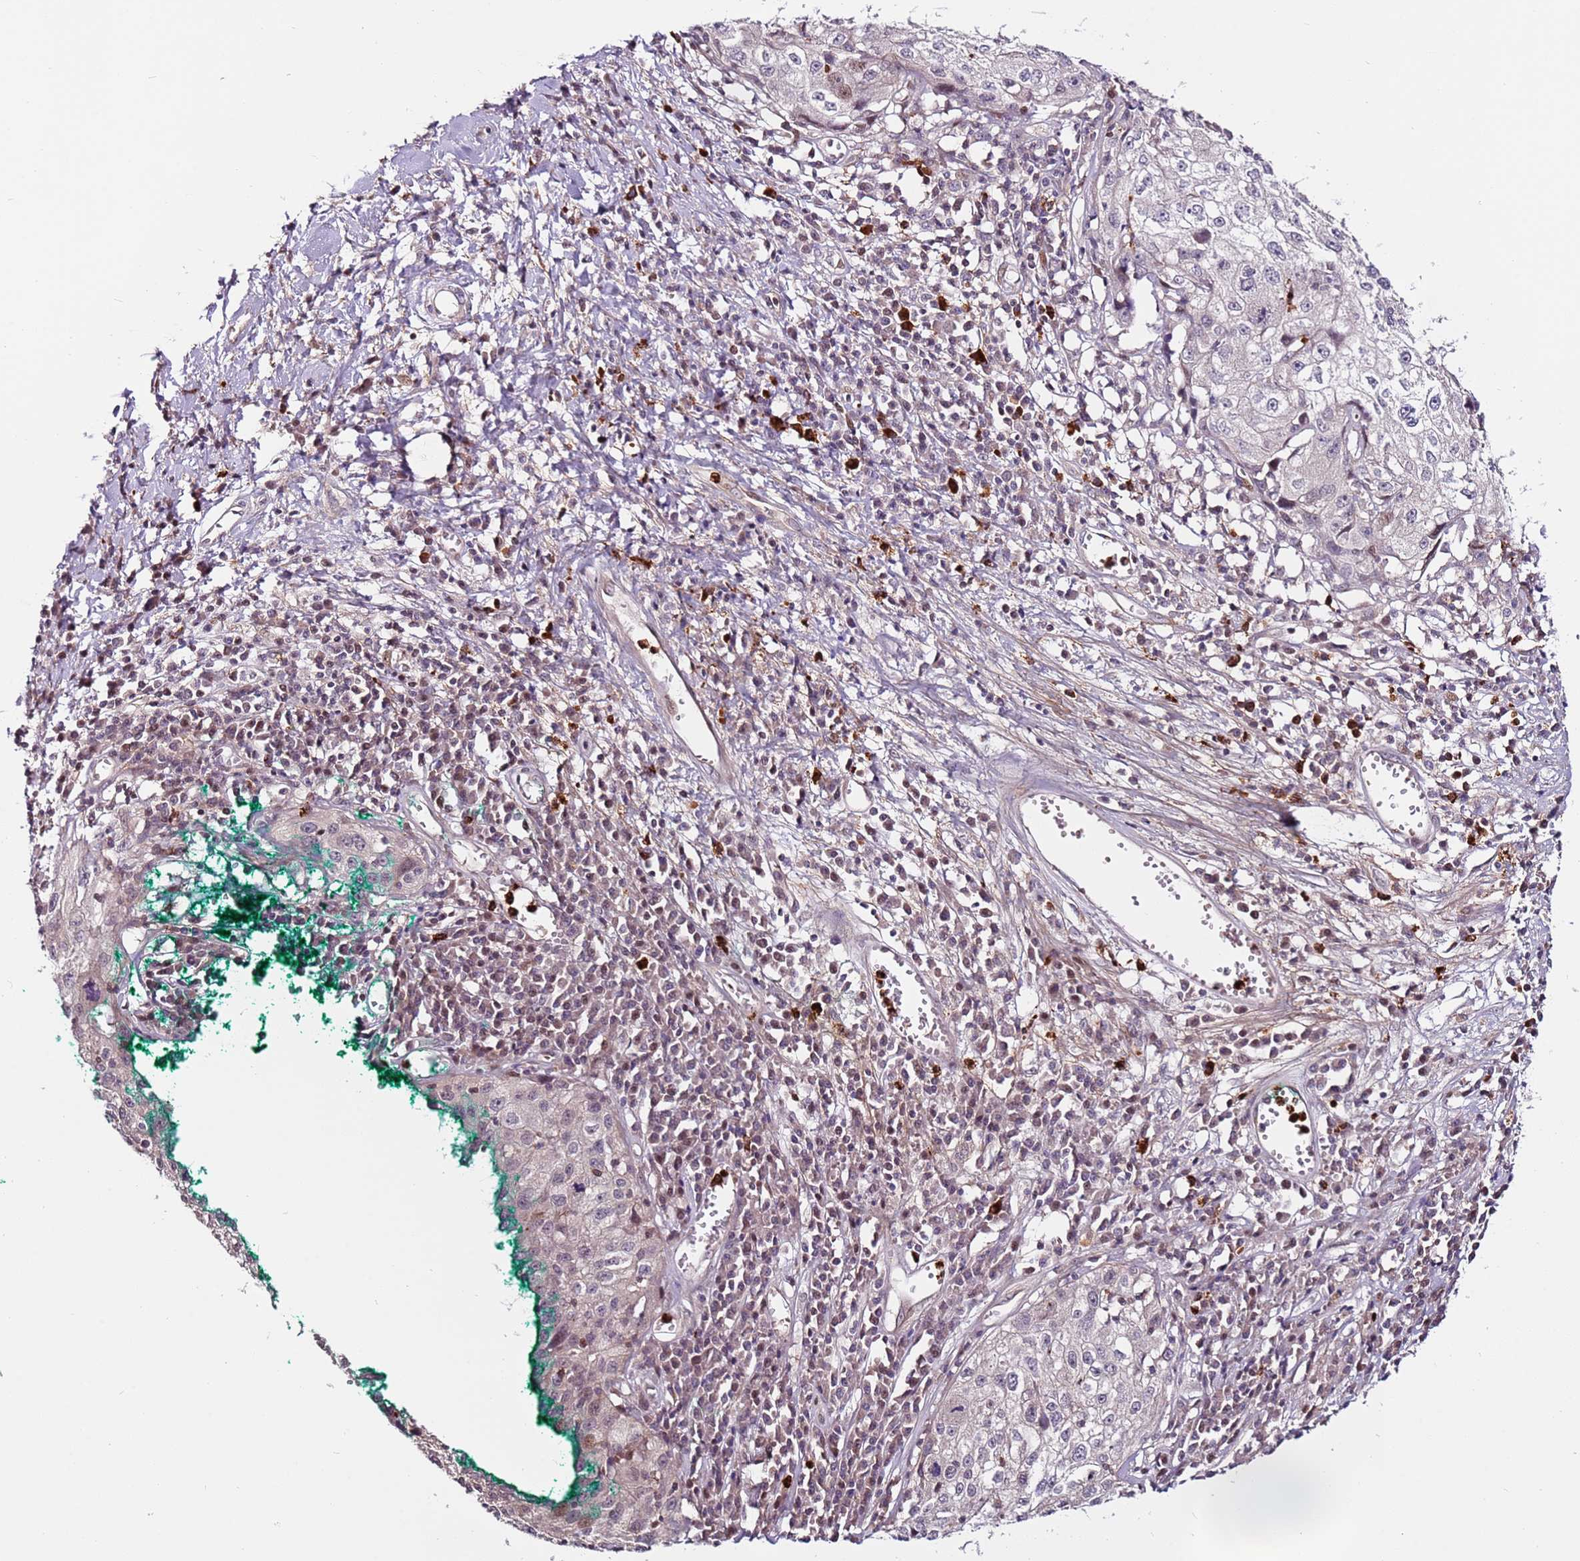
{"staining": {"intensity": "negative", "quantity": "none", "location": "none"}, "tissue": "cervical cancer", "cell_type": "Tumor cells", "image_type": "cancer", "snomed": [{"axis": "morphology", "description": "Squamous cell carcinoma, NOS"}, {"axis": "topography", "description": "Cervix"}], "caption": "There is no significant staining in tumor cells of cervical squamous cell carcinoma.", "gene": "MTG2", "patient": {"sex": "female", "age": 57}}